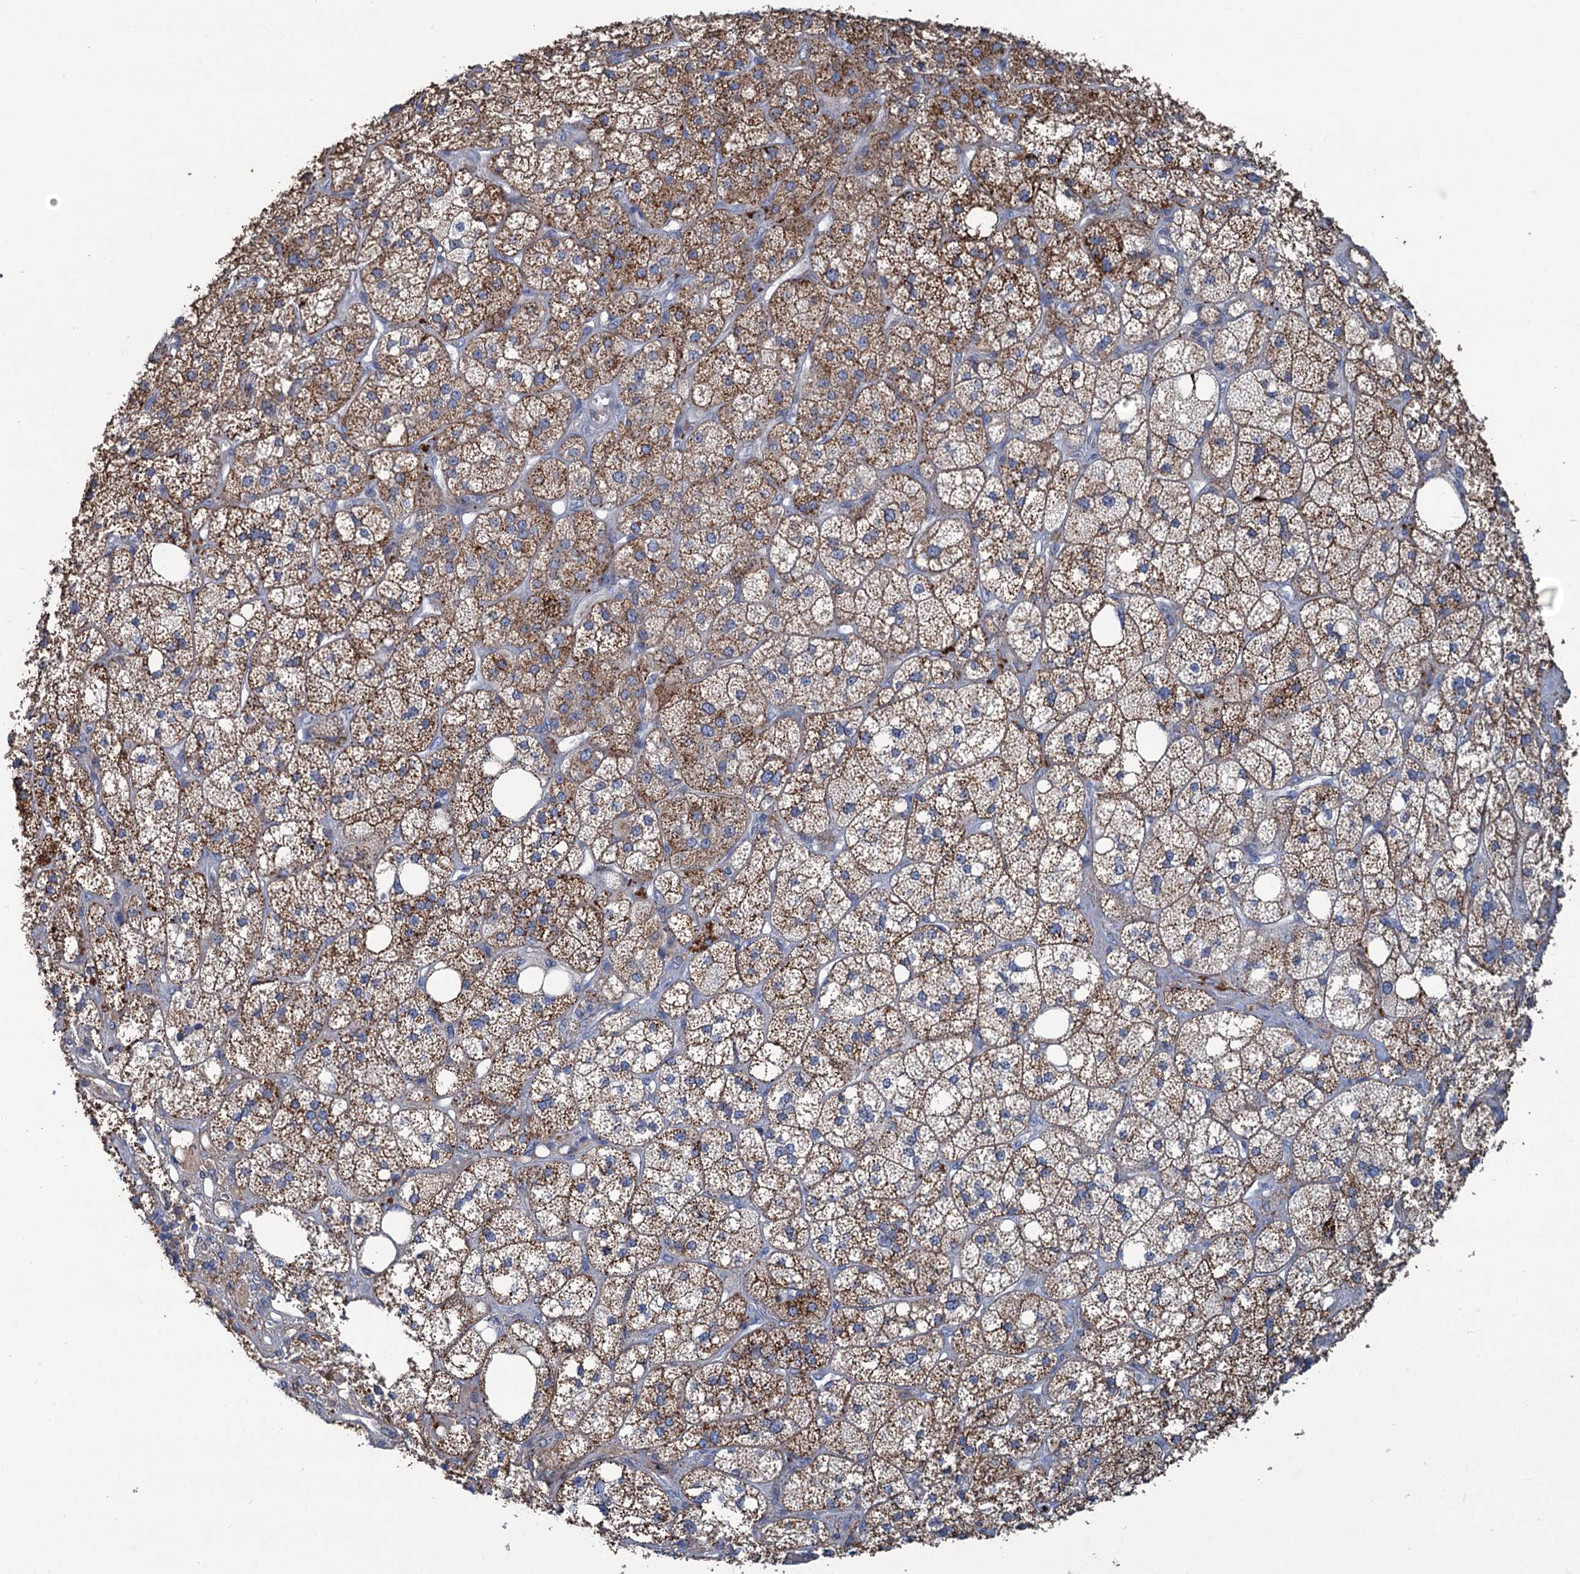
{"staining": {"intensity": "strong", "quantity": "25%-75%", "location": "cytoplasmic/membranous"}, "tissue": "adrenal gland", "cell_type": "Glandular cells", "image_type": "normal", "snomed": [{"axis": "morphology", "description": "Normal tissue, NOS"}, {"axis": "topography", "description": "Adrenal gland"}], "caption": "Immunohistochemistry histopathology image of benign adrenal gland: human adrenal gland stained using IHC reveals high levels of strong protein expression localized specifically in the cytoplasmic/membranous of glandular cells, appearing as a cytoplasmic/membranous brown color.", "gene": "URAD", "patient": {"sex": "male", "age": 61}}